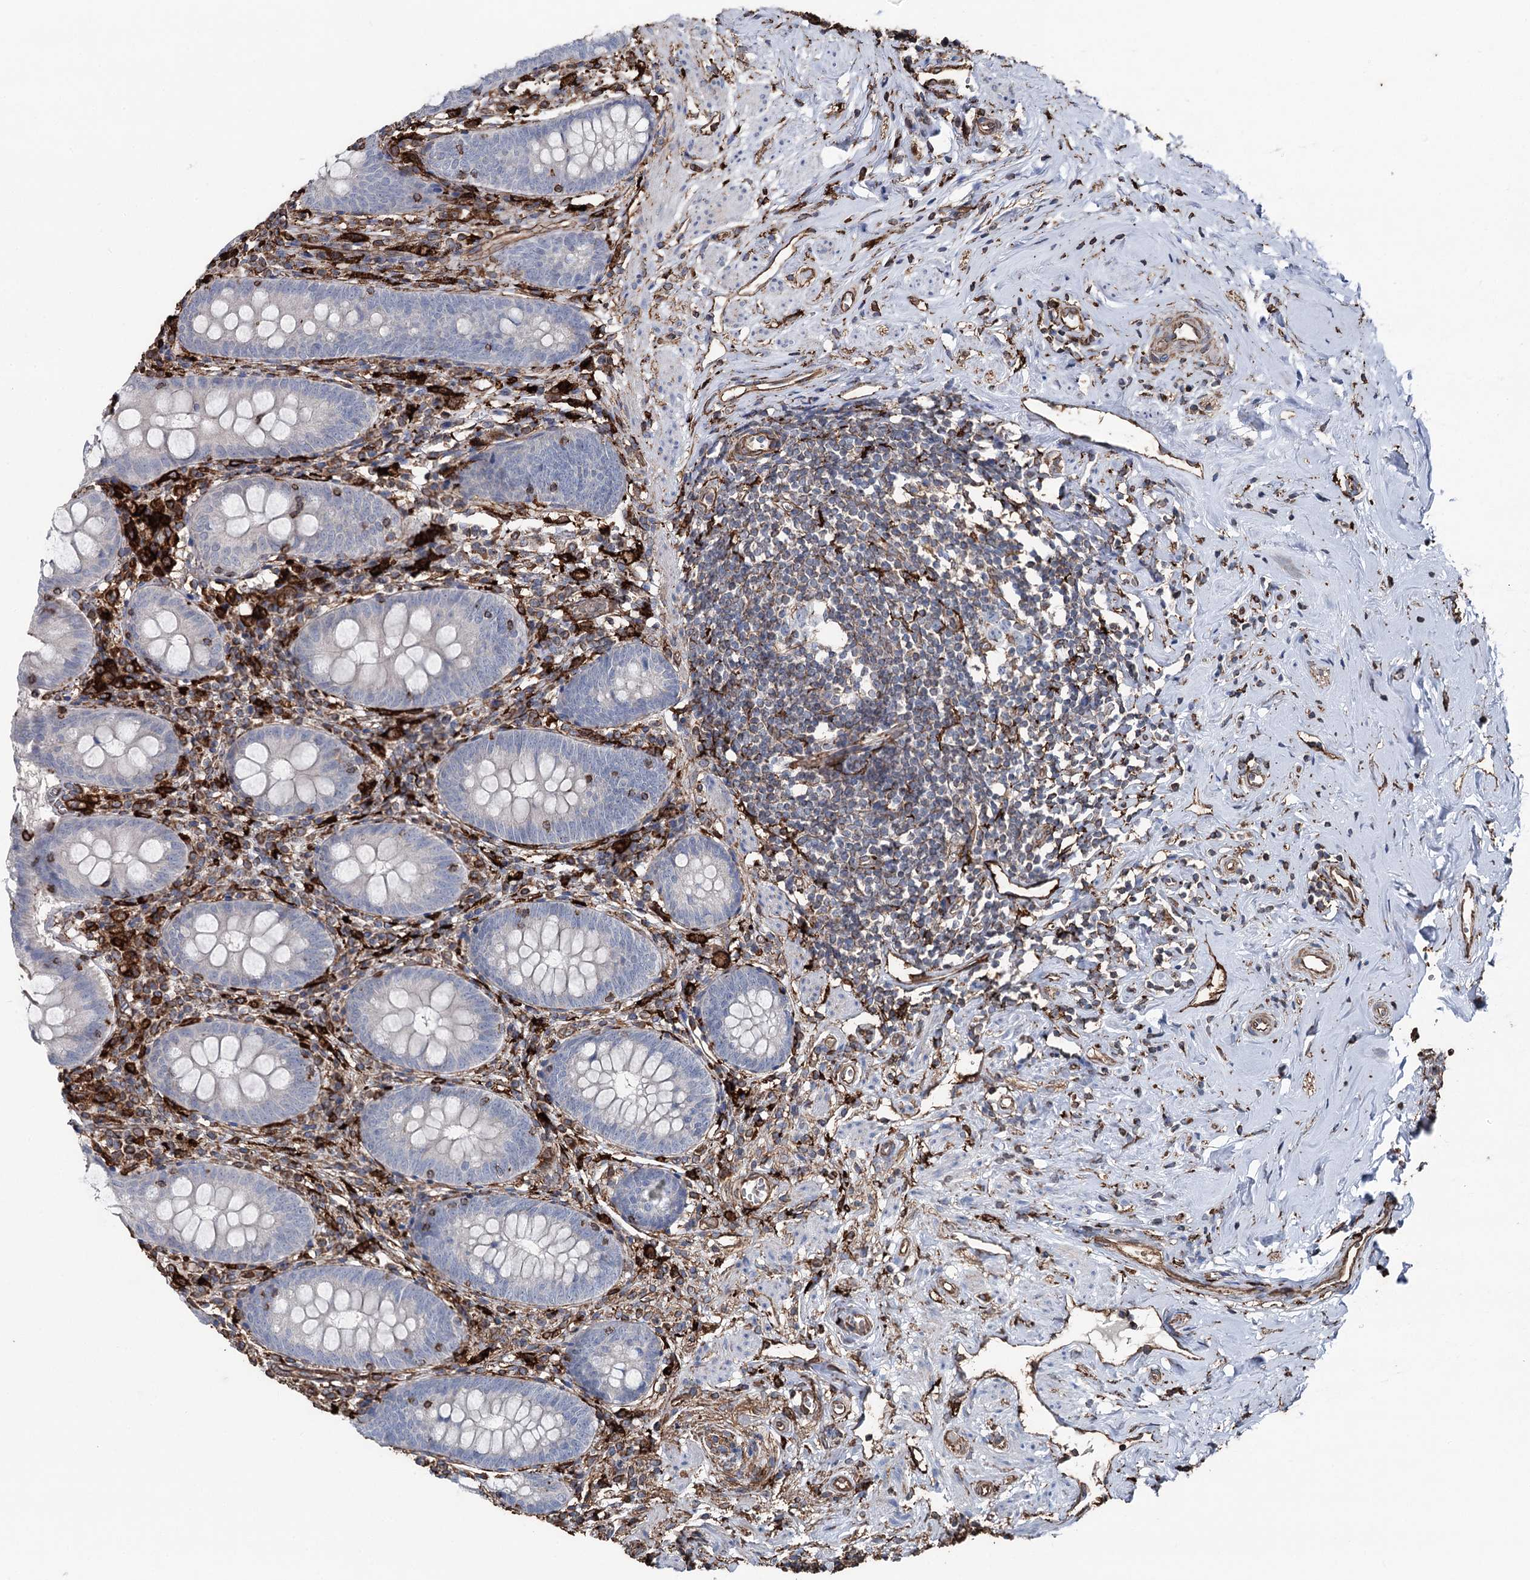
{"staining": {"intensity": "negative", "quantity": "none", "location": "none"}, "tissue": "appendix", "cell_type": "Glandular cells", "image_type": "normal", "snomed": [{"axis": "morphology", "description": "Normal tissue, NOS"}, {"axis": "topography", "description": "Appendix"}], "caption": "Immunohistochemistry of unremarkable human appendix shows no staining in glandular cells. Nuclei are stained in blue.", "gene": "CLEC4M", "patient": {"sex": "female", "age": 51}}